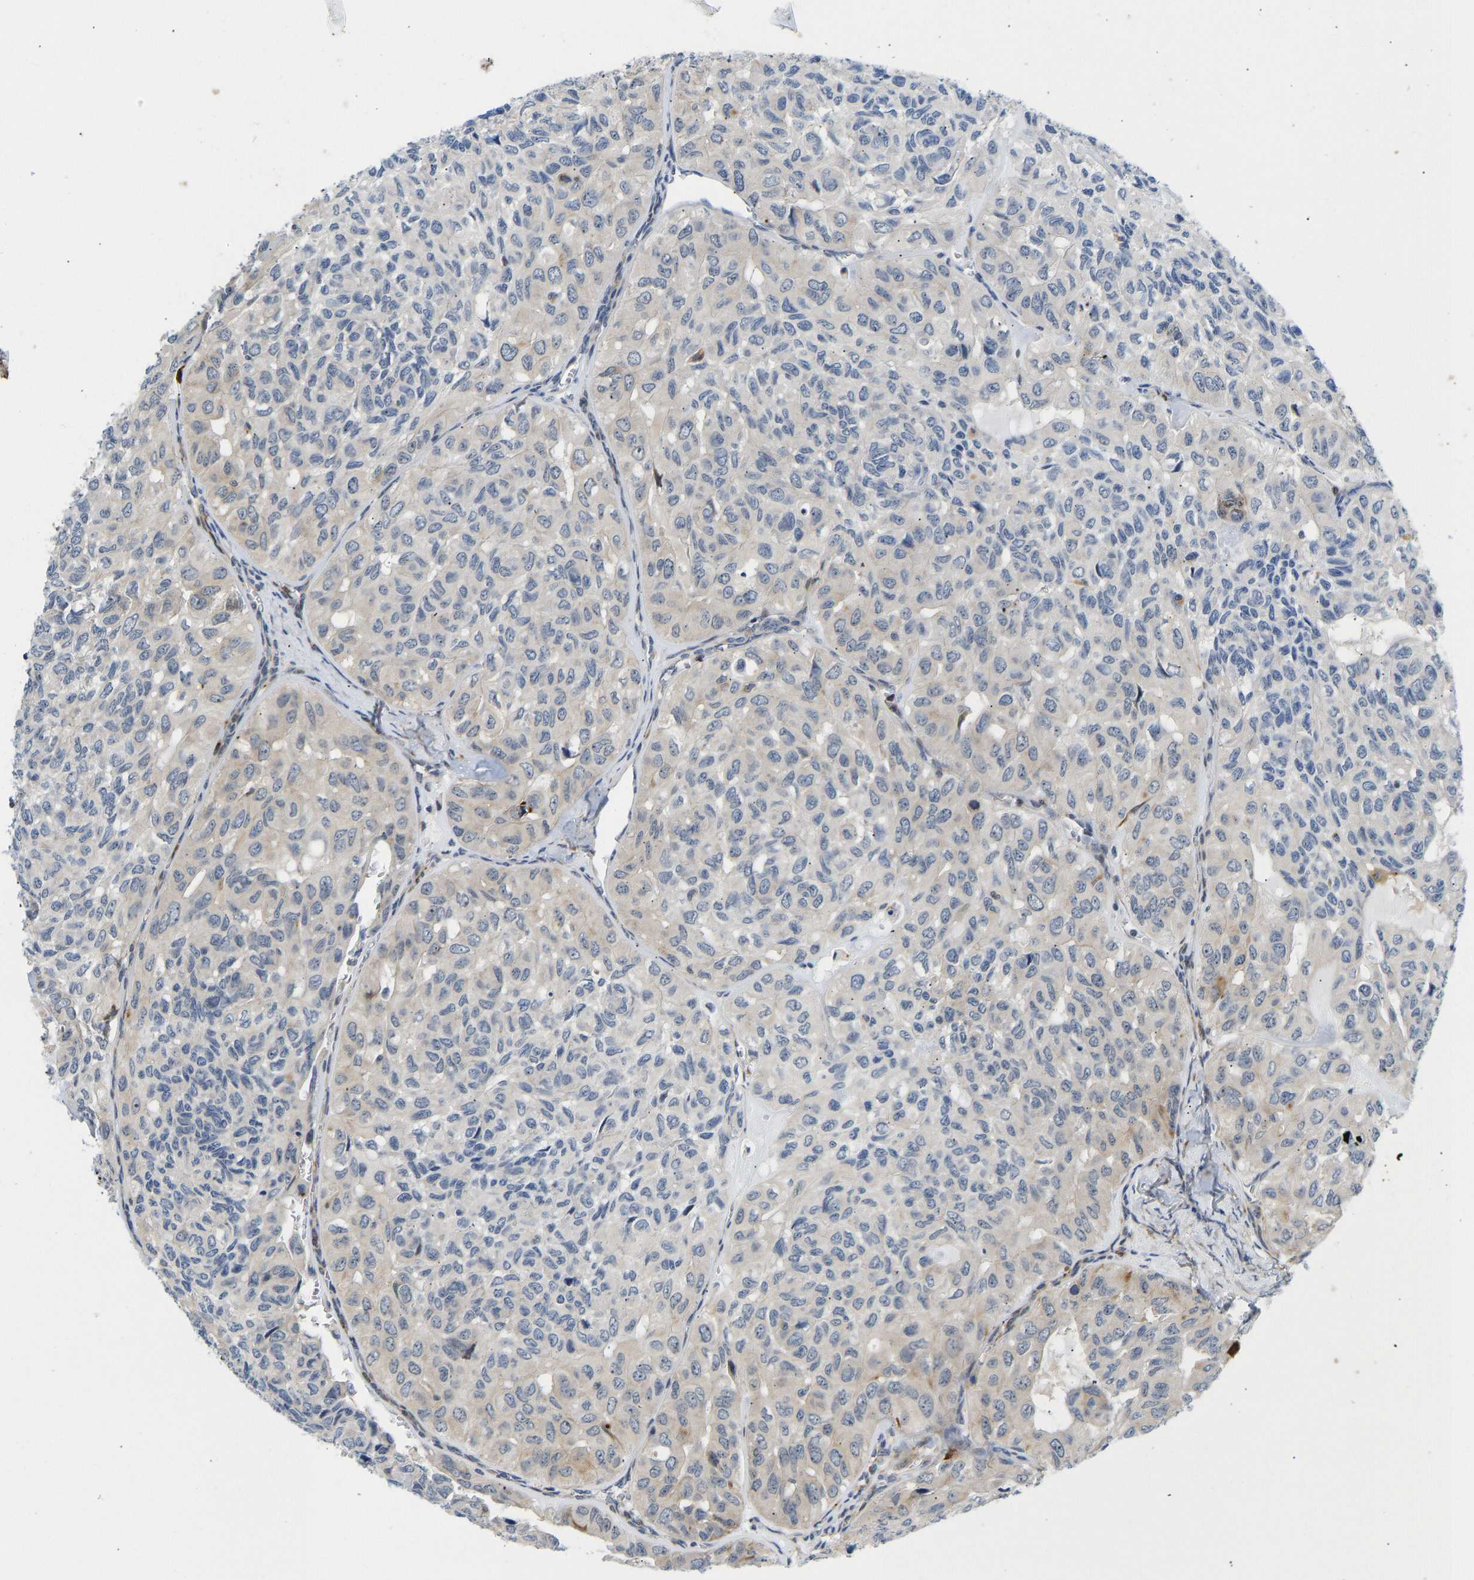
{"staining": {"intensity": "negative", "quantity": "none", "location": "none"}, "tissue": "head and neck cancer", "cell_type": "Tumor cells", "image_type": "cancer", "snomed": [{"axis": "morphology", "description": "Adenocarcinoma, NOS"}, {"axis": "topography", "description": "Salivary gland, NOS"}, {"axis": "topography", "description": "Head-Neck"}], "caption": "Tumor cells are negative for brown protein staining in adenocarcinoma (head and neck).", "gene": "RESF1", "patient": {"sex": "female", "age": 76}}